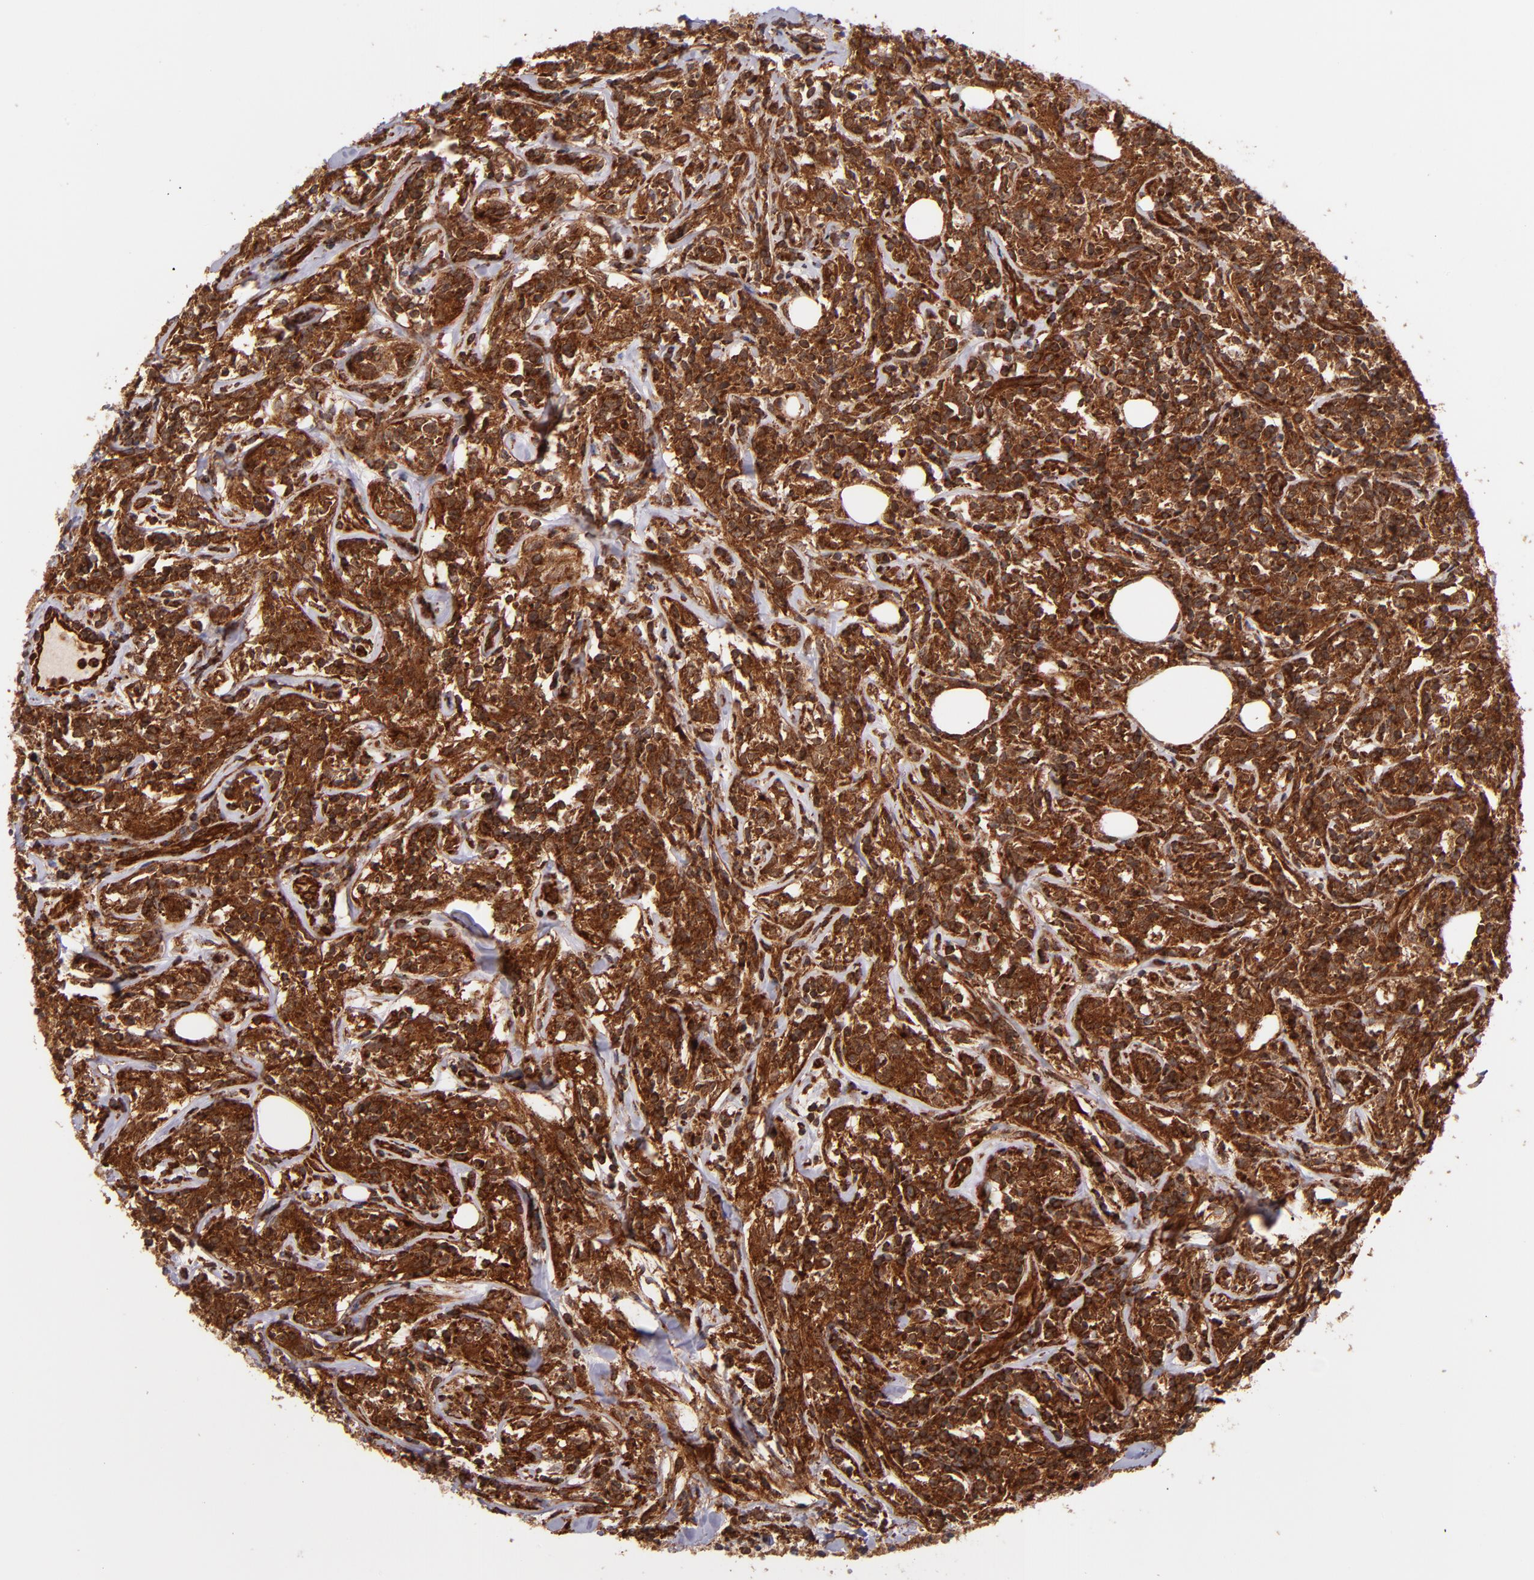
{"staining": {"intensity": "strong", "quantity": ">75%", "location": "cytoplasmic/membranous,nuclear"}, "tissue": "lymphoma", "cell_type": "Tumor cells", "image_type": "cancer", "snomed": [{"axis": "morphology", "description": "Malignant lymphoma, non-Hodgkin's type, High grade"}, {"axis": "topography", "description": "Lymph node"}], "caption": "DAB immunohistochemical staining of human lymphoma exhibits strong cytoplasmic/membranous and nuclear protein staining in about >75% of tumor cells.", "gene": "STX8", "patient": {"sex": "female", "age": 84}}